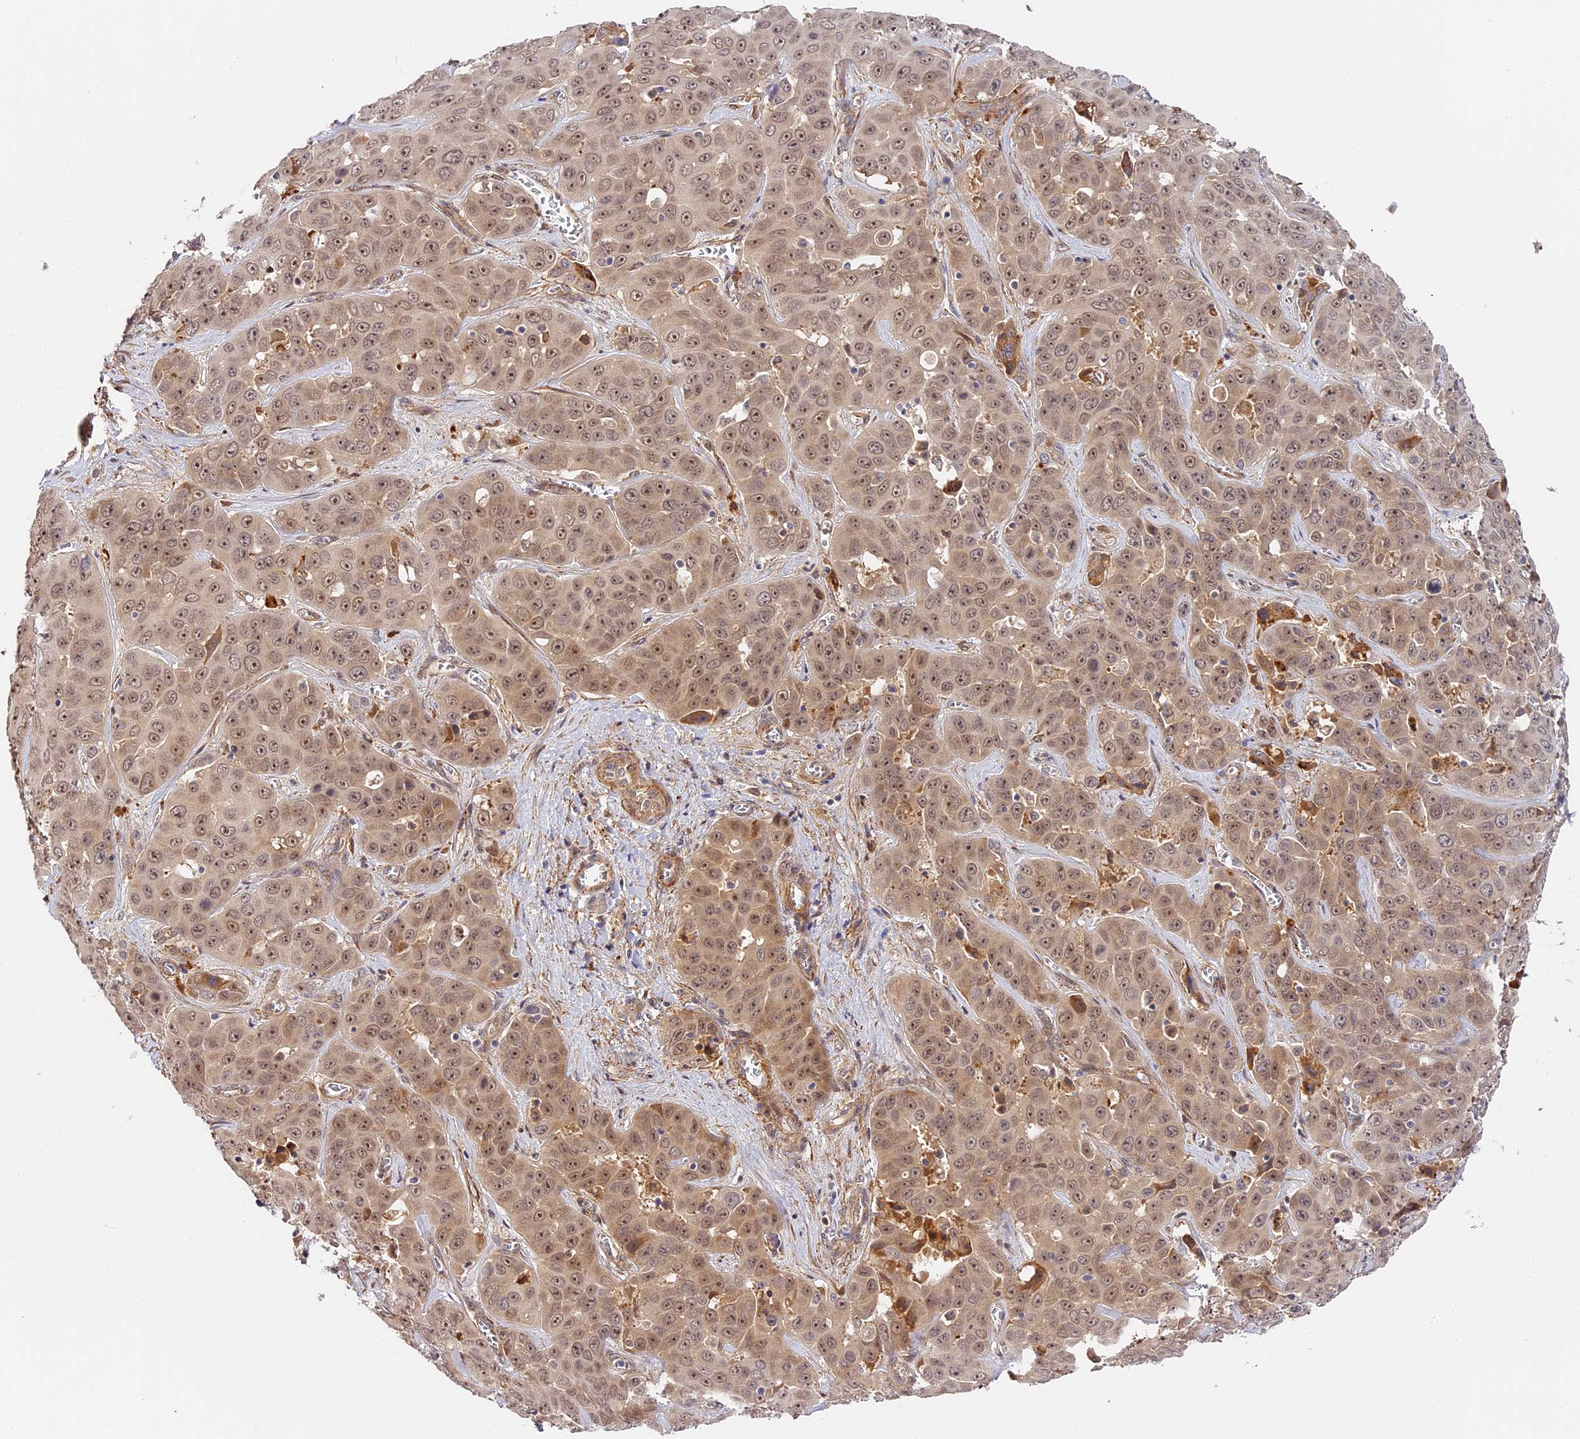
{"staining": {"intensity": "moderate", "quantity": ">75%", "location": "cytoplasmic/membranous,nuclear"}, "tissue": "liver cancer", "cell_type": "Tumor cells", "image_type": "cancer", "snomed": [{"axis": "morphology", "description": "Cholangiocarcinoma"}, {"axis": "topography", "description": "Liver"}], "caption": "Liver cancer stained with DAB (3,3'-diaminobenzidine) immunohistochemistry (IHC) exhibits medium levels of moderate cytoplasmic/membranous and nuclear expression in about >75% of tumor cells. Using DAB (3,3'-diaminobenzidine) (brown) and hematoxylin (blue) stains, captured at high magnification using brightfield microscopy.", "gene": "IMPACT", "patient": {"sex": "female", "age": 52}}